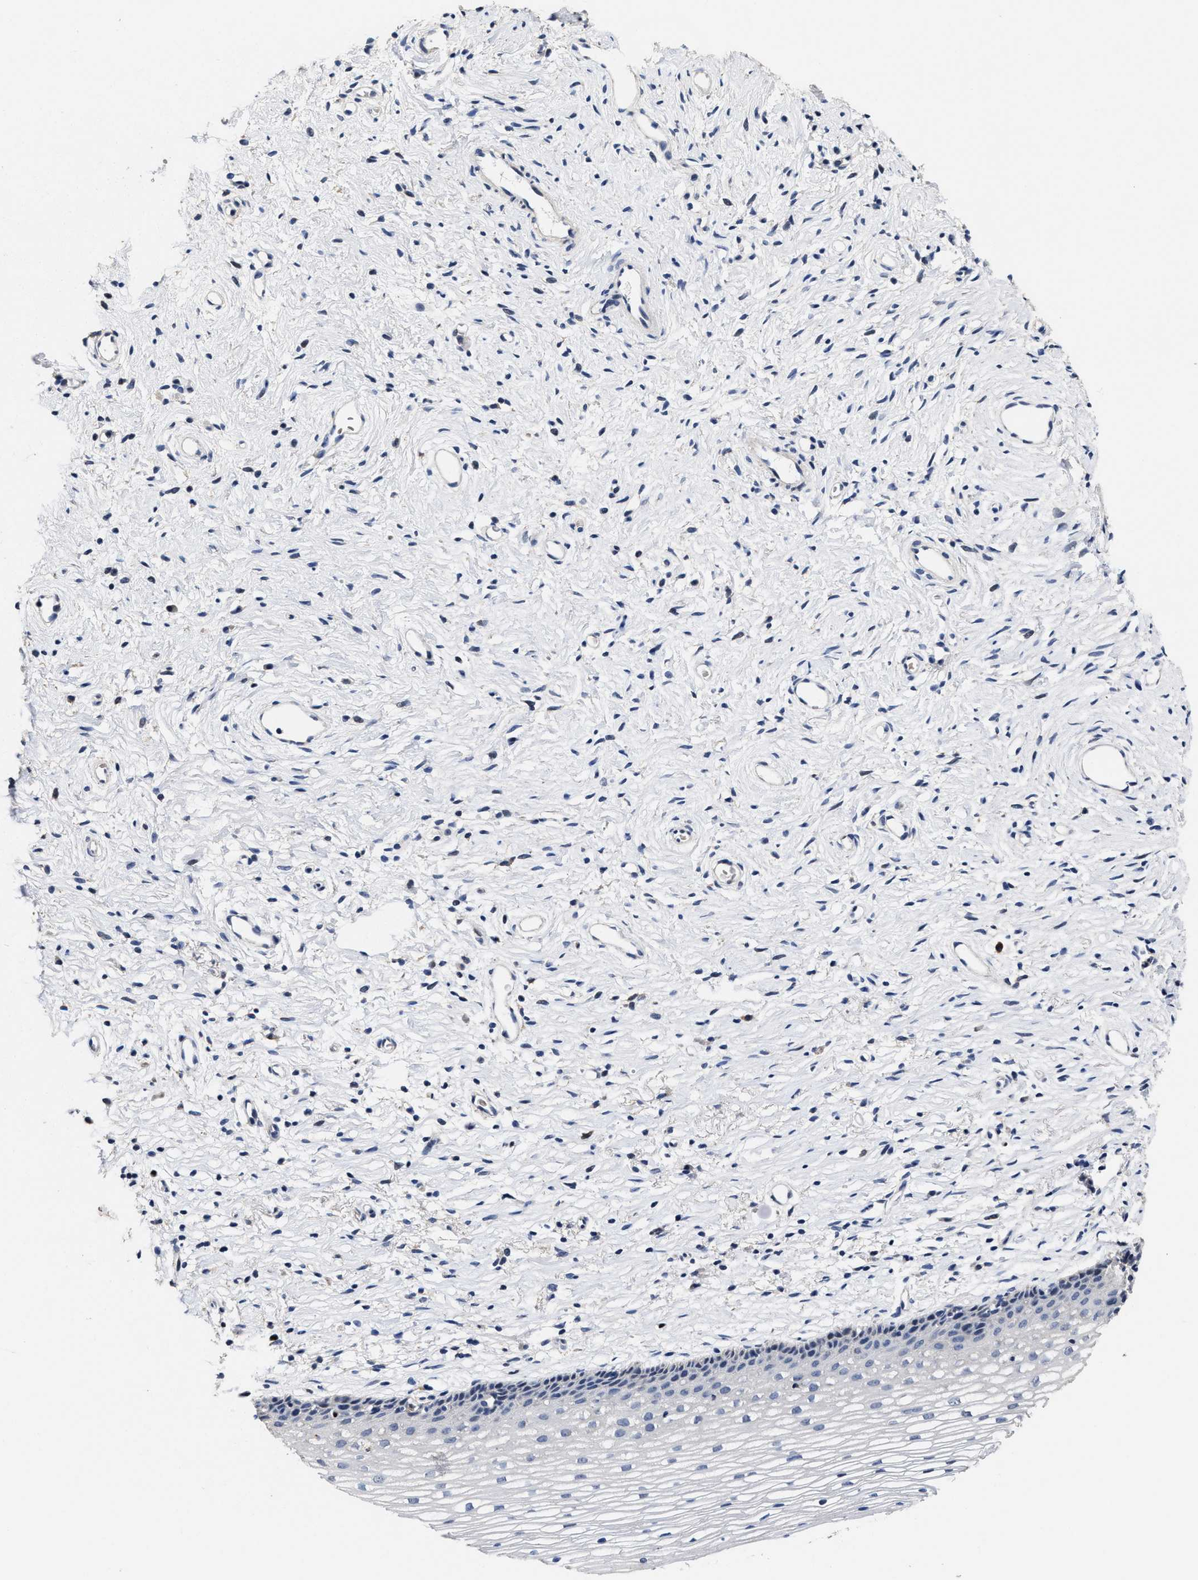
{"staining": {"intensity": "negative", "quantity": "none", "location": "none"}, "tissue": "cervix", "cell_type": "Glandular cells", "image_type": "normal", "snomed": [{"axis": "morphology", "description": "Normal tissue, NOS"}, {"axis": "topography", "description": "Cervix"}], "caption": "High magnification brightfield microscopy of unremarkable cervix stained with DAB (3,3'-diaminobenzidine) (brown) and counterstained with hematoxylin (blue): glandular cells show no significant expression.", "gene": "ZFAT", "patient": {"sex": "female", "age": 77}}